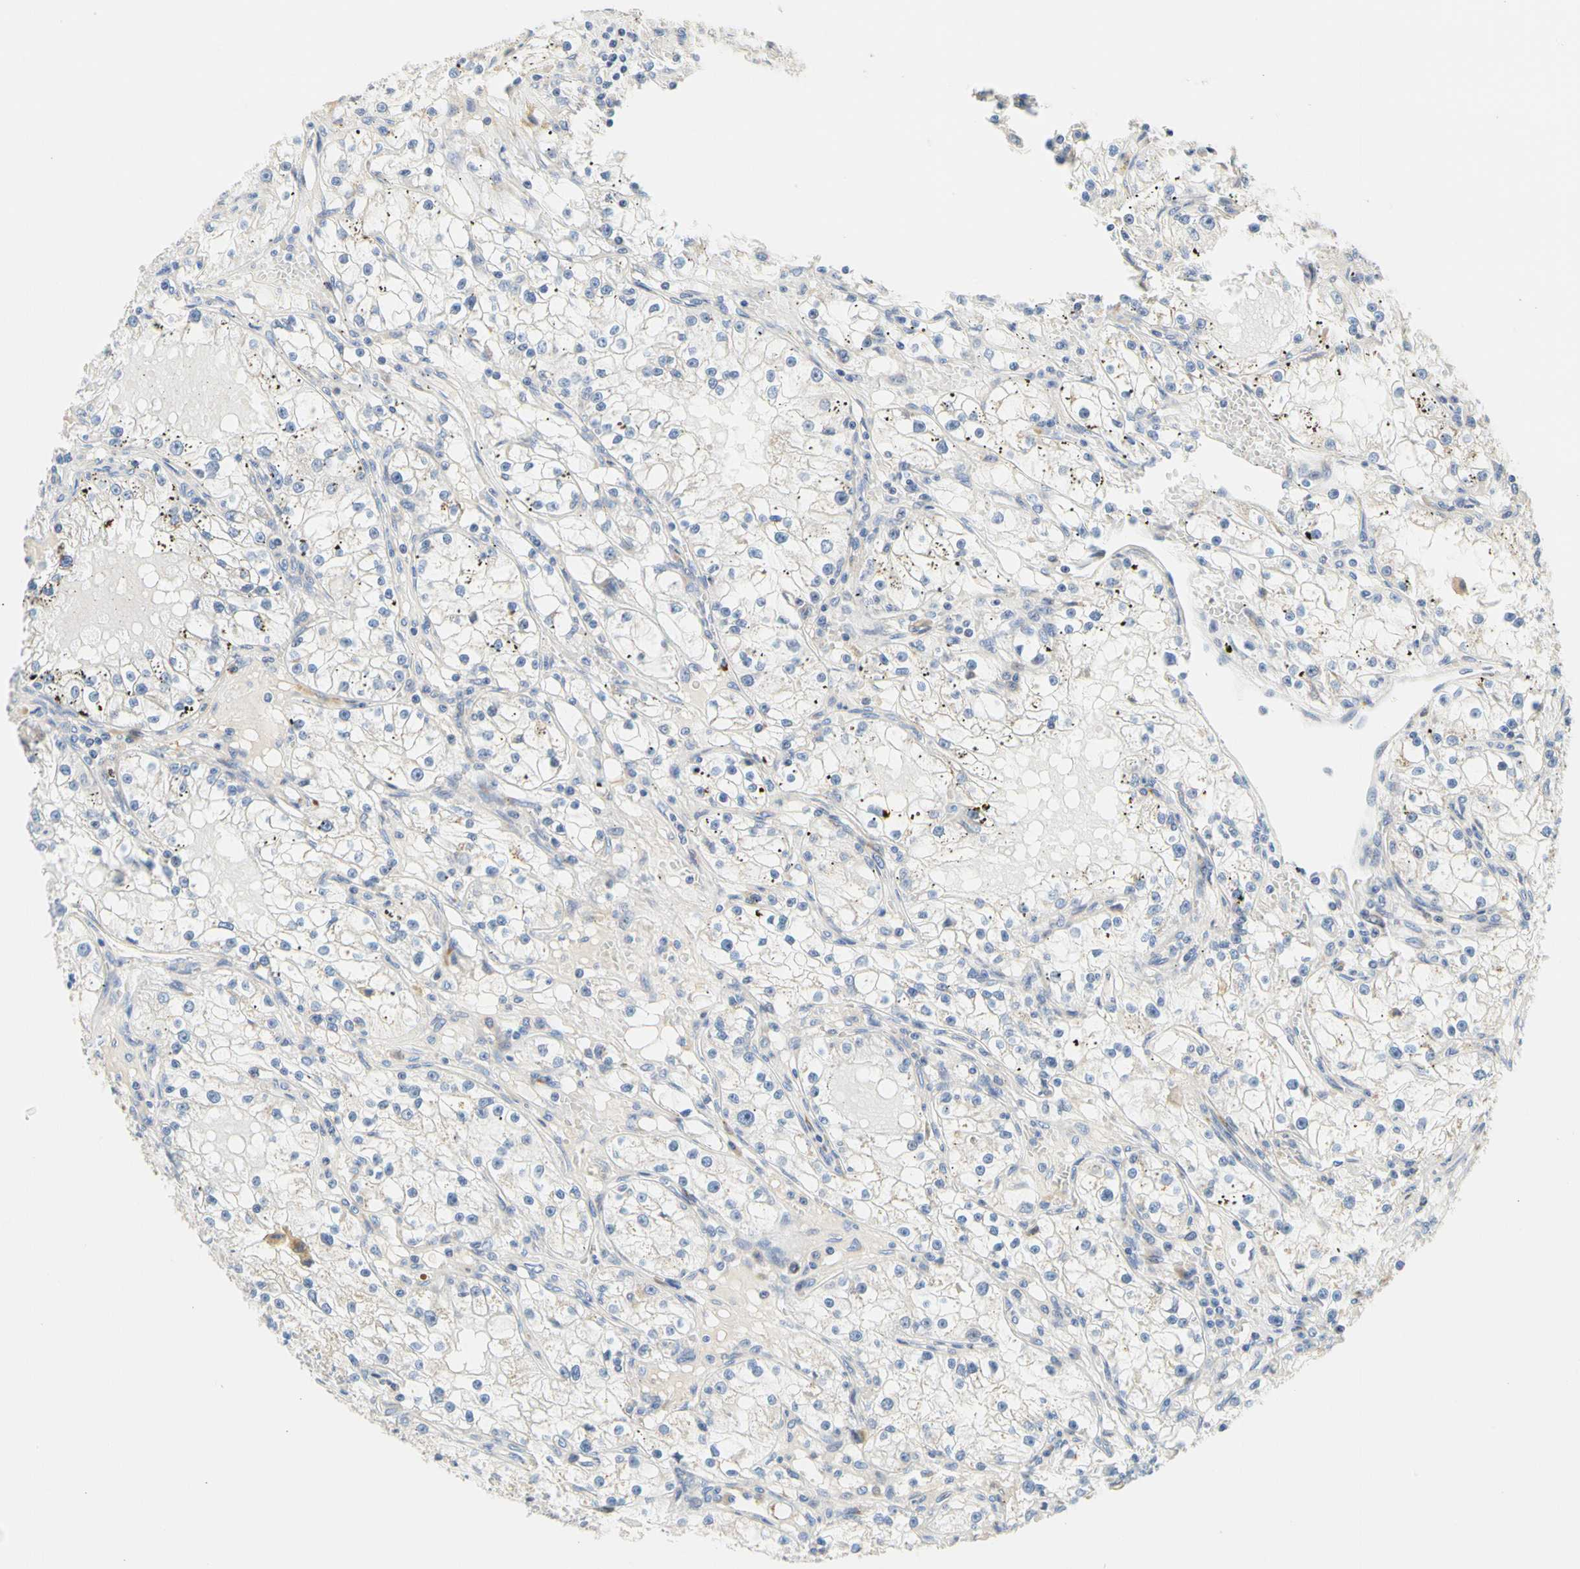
{"staining": {"intensity": "negative", "quantity": "none", "location": "none"}, "tissue": "renal cancer", "cell_type": "Tumor cells", "image_type": "cancer", "snomed": [{"axis": "morphology", "description": "Adenocarcinoma, NOS"}, {"axis": "topography", "description": "Kidney"}], "caption": "The photomicrograph exhibits no significant positivity in tumor cells of renal cancer (adenocarcinoma).", "gene": "ZNF236", "patient": {"sex": "male", "age": 56}}